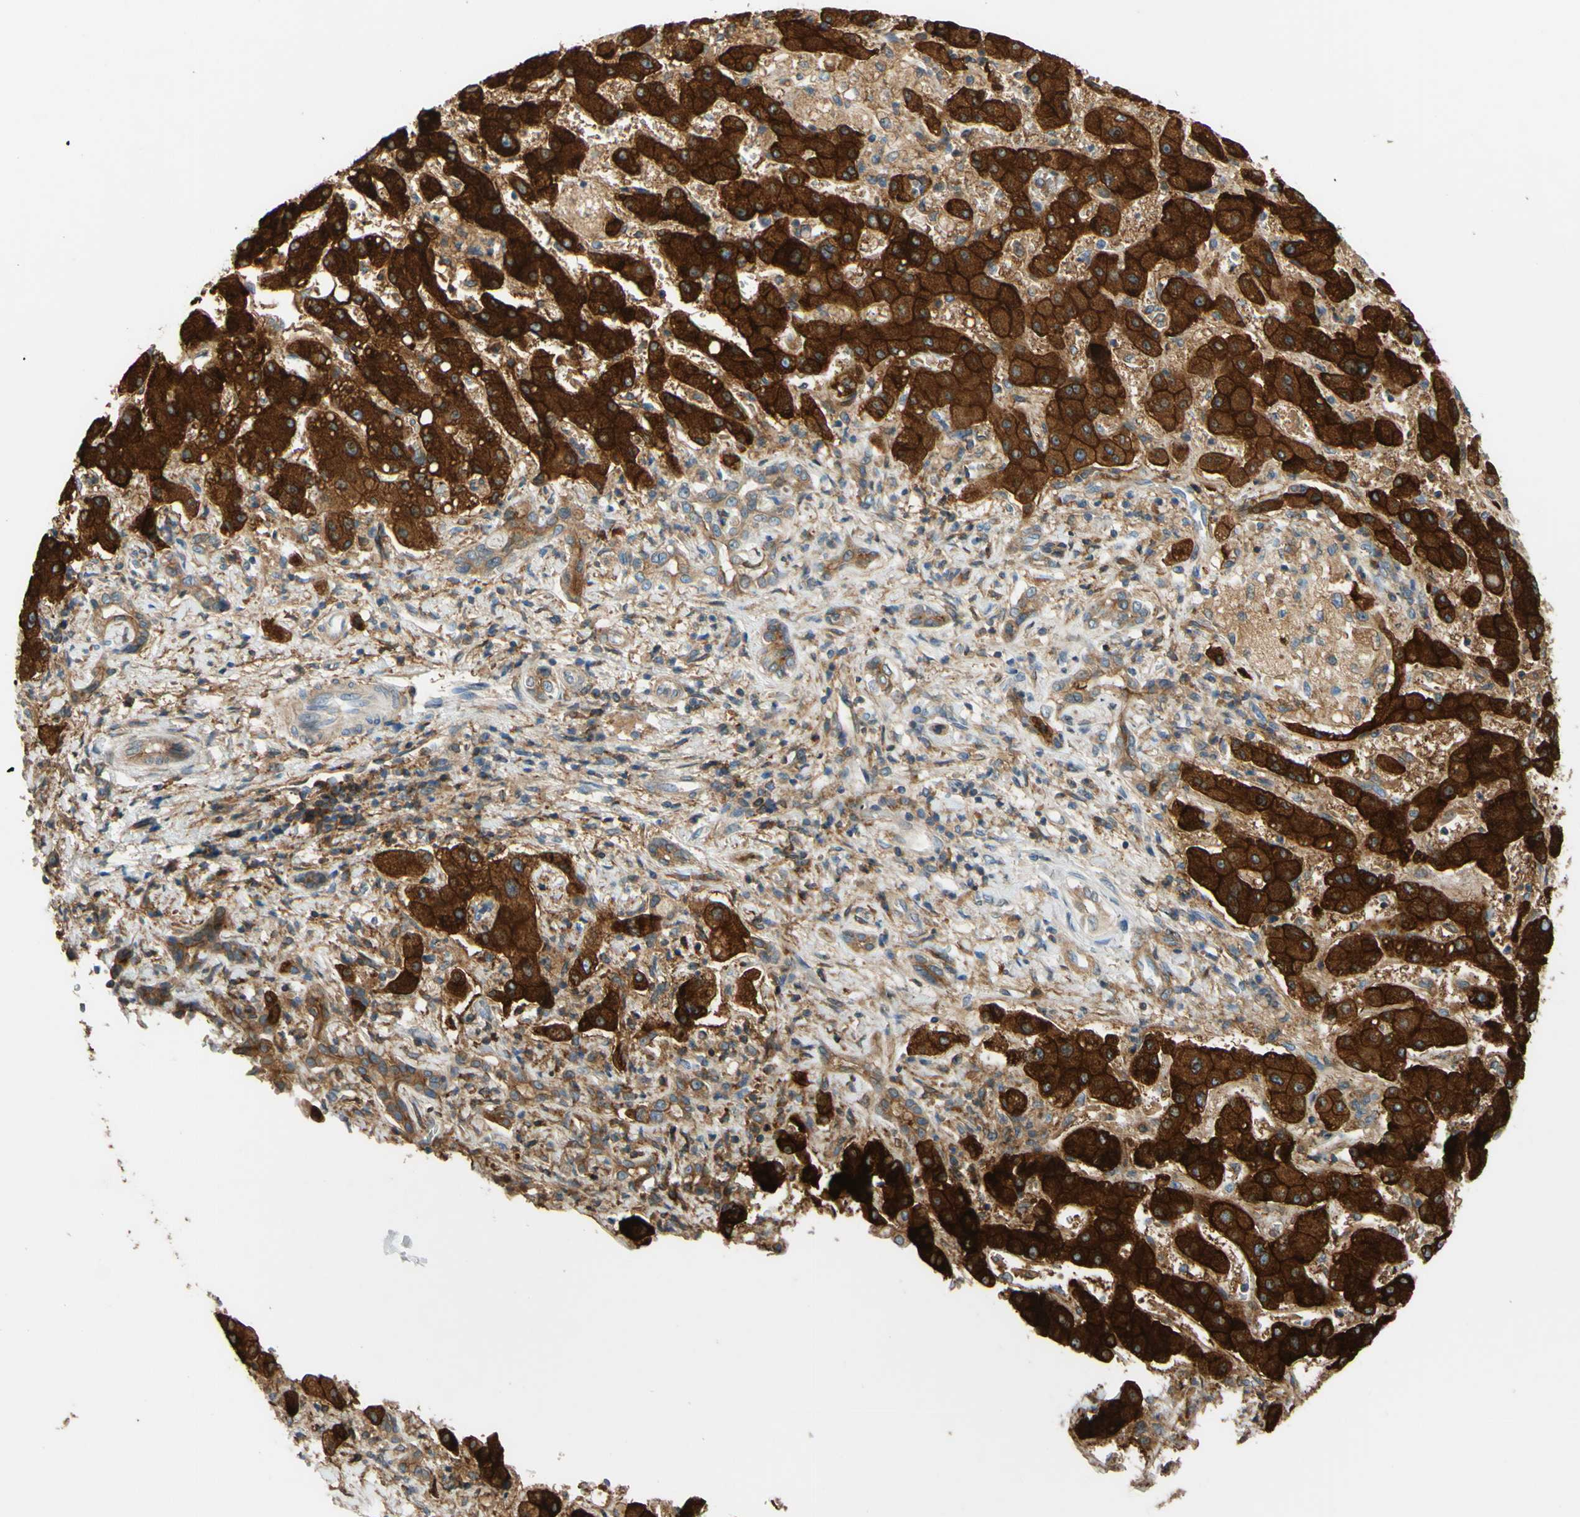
{"staining": {"intensity": "strong", "quantity": ">75%", "location": "cytoplasmic/membranous"}, "tissue": "liver cancer", "cell_type": "Tumor cells", "image_type": "cancer", "snomed": [{"axis": "morphology", "description": "Cholangiocarcinoma"}, {"axis": "topography", "description": "Liver"}], "caption": "There is high levels of strong cytoplasmic/membranous expression in tumor cells of liver cancer (cholangiocarcinoma), as demonstrated by immunohistochemical staining (brown color).", "gene": "POR", "patient": {"sex": "male", "age": 50}}